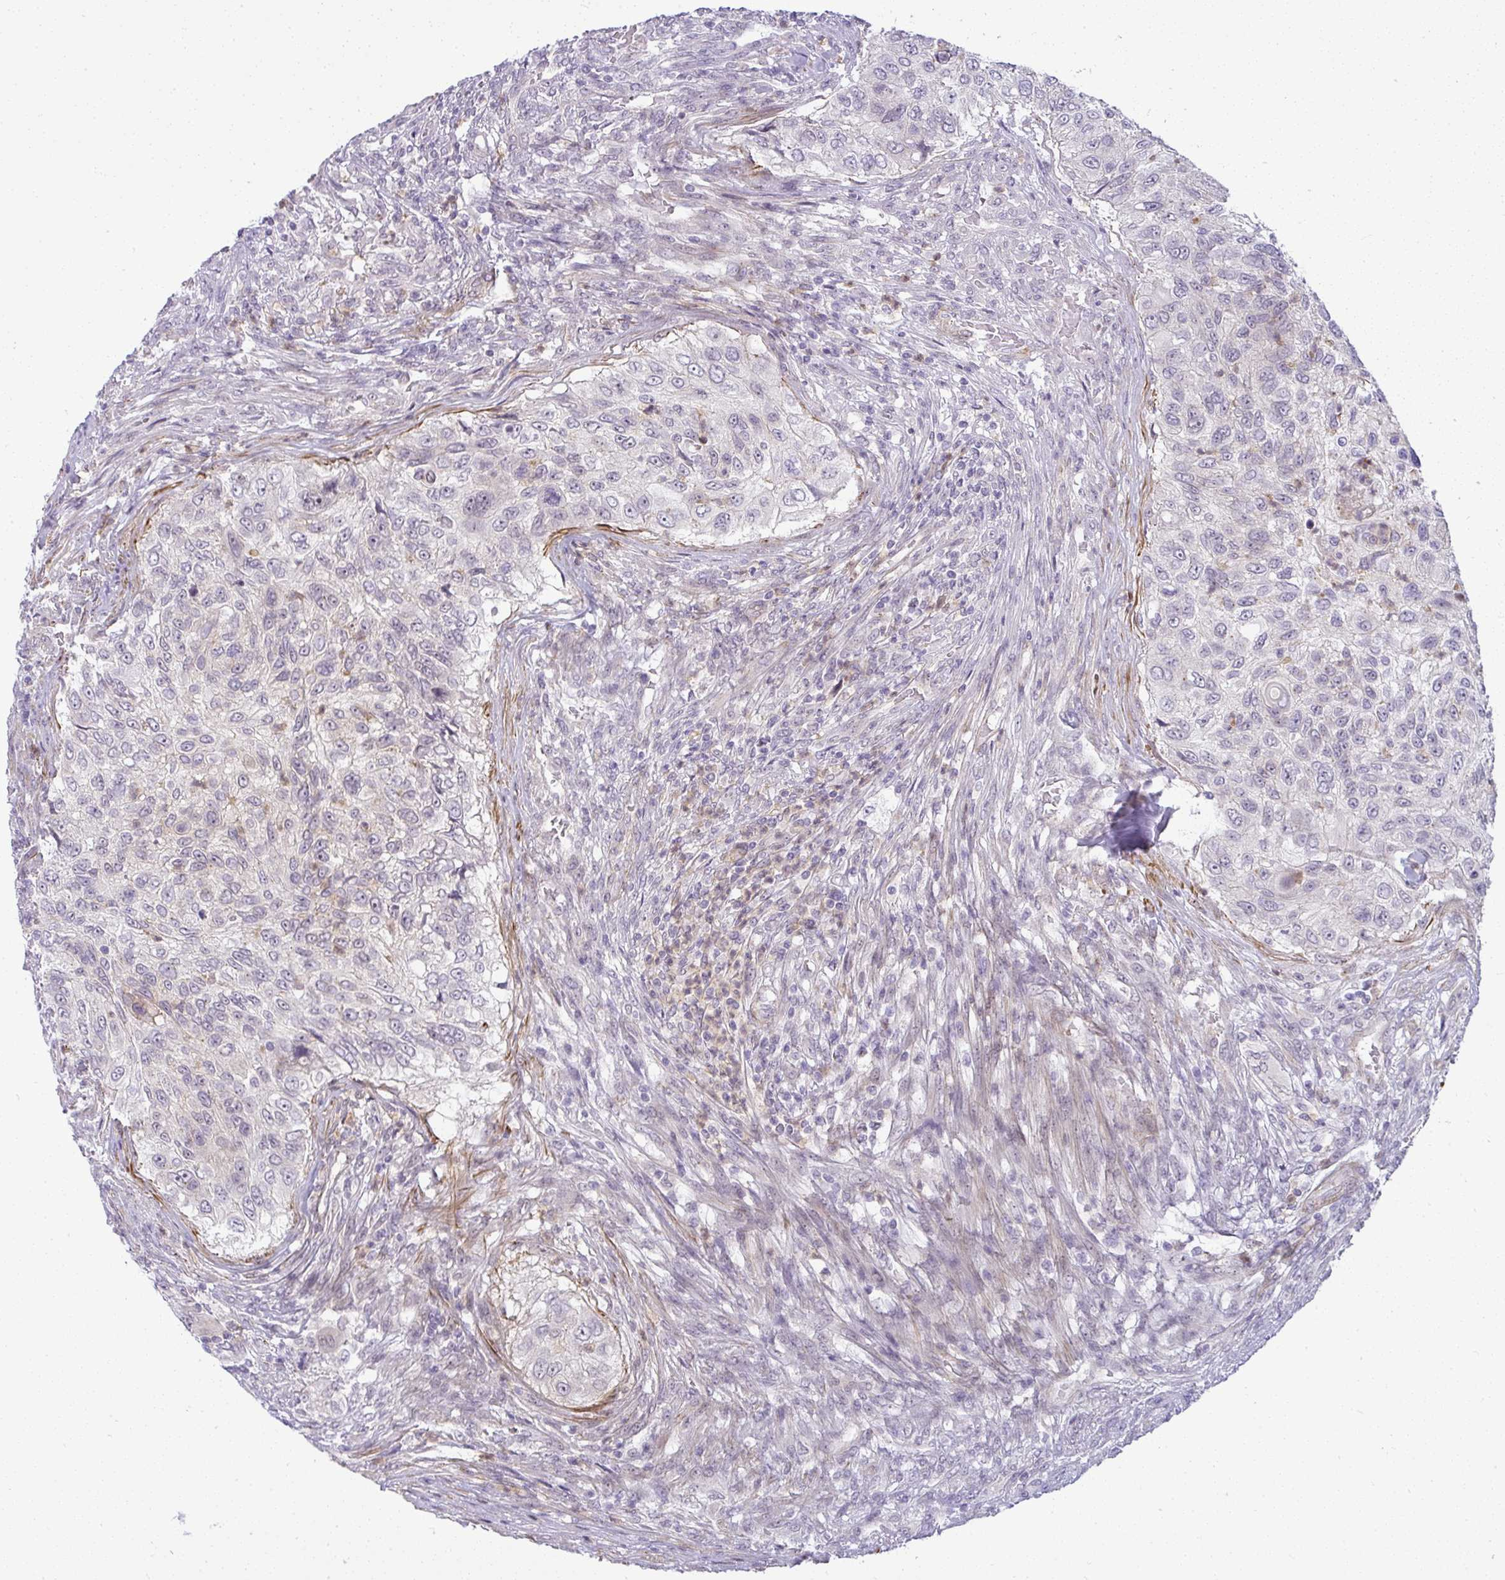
{"staining": {"intensity": "negative", "quantity": "none", "location": "none"}, "tissue": "urothelial cancer", "cell_type": "Tumor cells", "image_type": "cancer", "snomed": [{"axis": "morphology", "description": "Urothelial carcinoma, High grade"}, {"axis": "topography", "description": "Urinary bladder"}], "caption": "Immunohistochemistry photomicrograph of urothelial cancer stained for a protein (brown), which demonstrates no expression in tumor cells.", "gene": "DZIP1", "patient": {"sex": "female", "age": 60}}